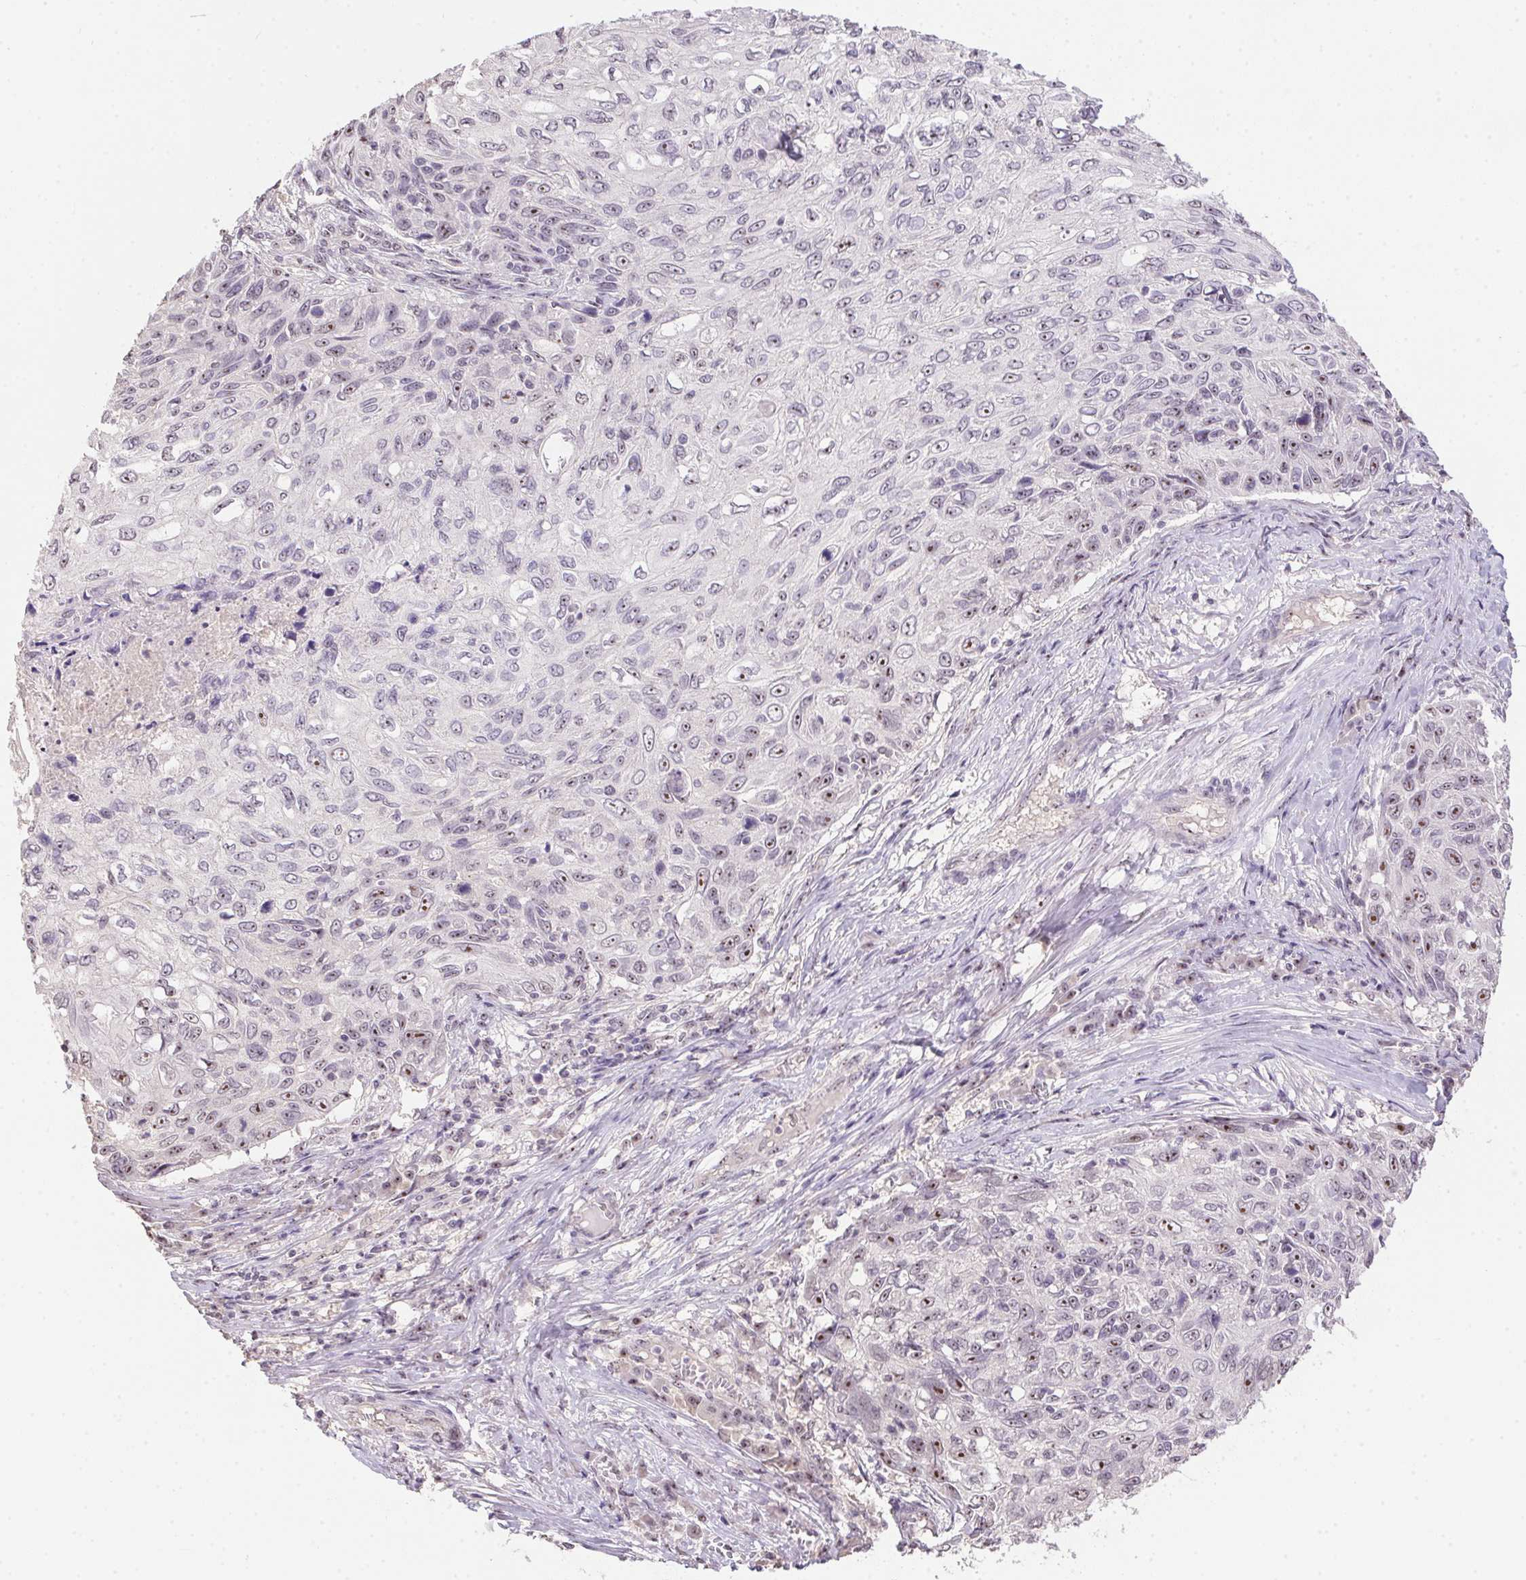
{"staining": {"intensity": "weak", "quantity": "25%-75%", "location": "nuclear"}, "tissue": "skin cancer", "cell_type": "Tumor cells", "image_type": "cancer", "snomed": [{"axis": "morphology", "description": "Squamous cell carcinoma, NOS"}, {"axis": "topography", "description": "Skin"}], "caption": "DAB (3,3'-diaminobenzidine) immunohistochemical staining of human skin cancer exhibits weak nuclear protein staining in about 25%-75% of tumor cells.", "gene": "BATF2", "patient": {"sex": "male", "age": 92}}